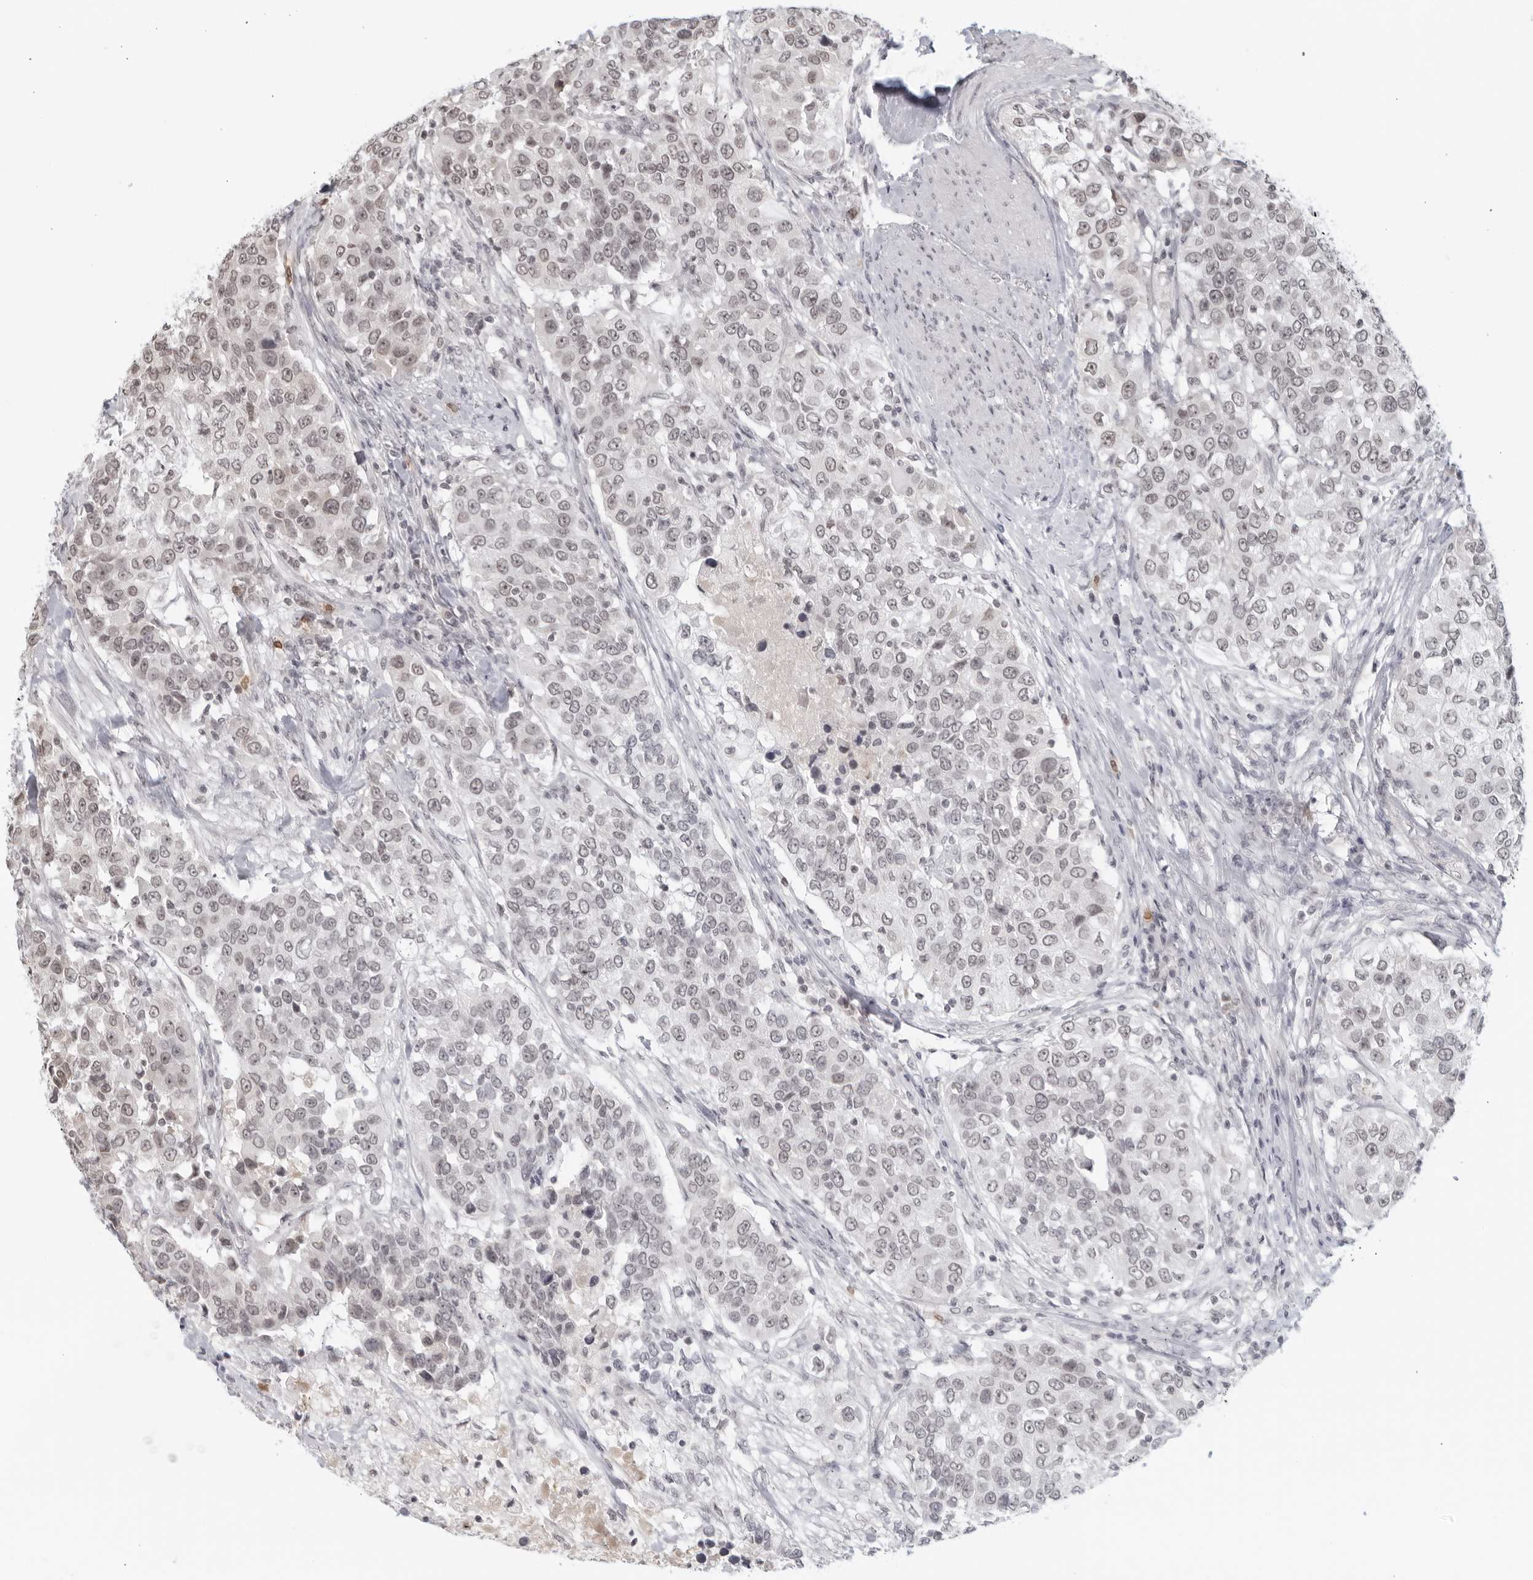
{"staining": {"intensity": "weak", "quantity": "<25%", "location": "nuclear"}, "tissue": "urothelial cancer", "cell_type": "Tumor cells", "image_type": "cancer", "snomed": [{"axis": "morphology", "description": "Urothelial carcinoma, High grade"}, {"axis": "topography", "description": "Urinary bladder"}], "caption": "Human urothelial cancer stained for a protein using IHC shows no staining in tumor cells.", "gene": "RAB11FIP3", "patient": {"sex": "female", "age": 80}}